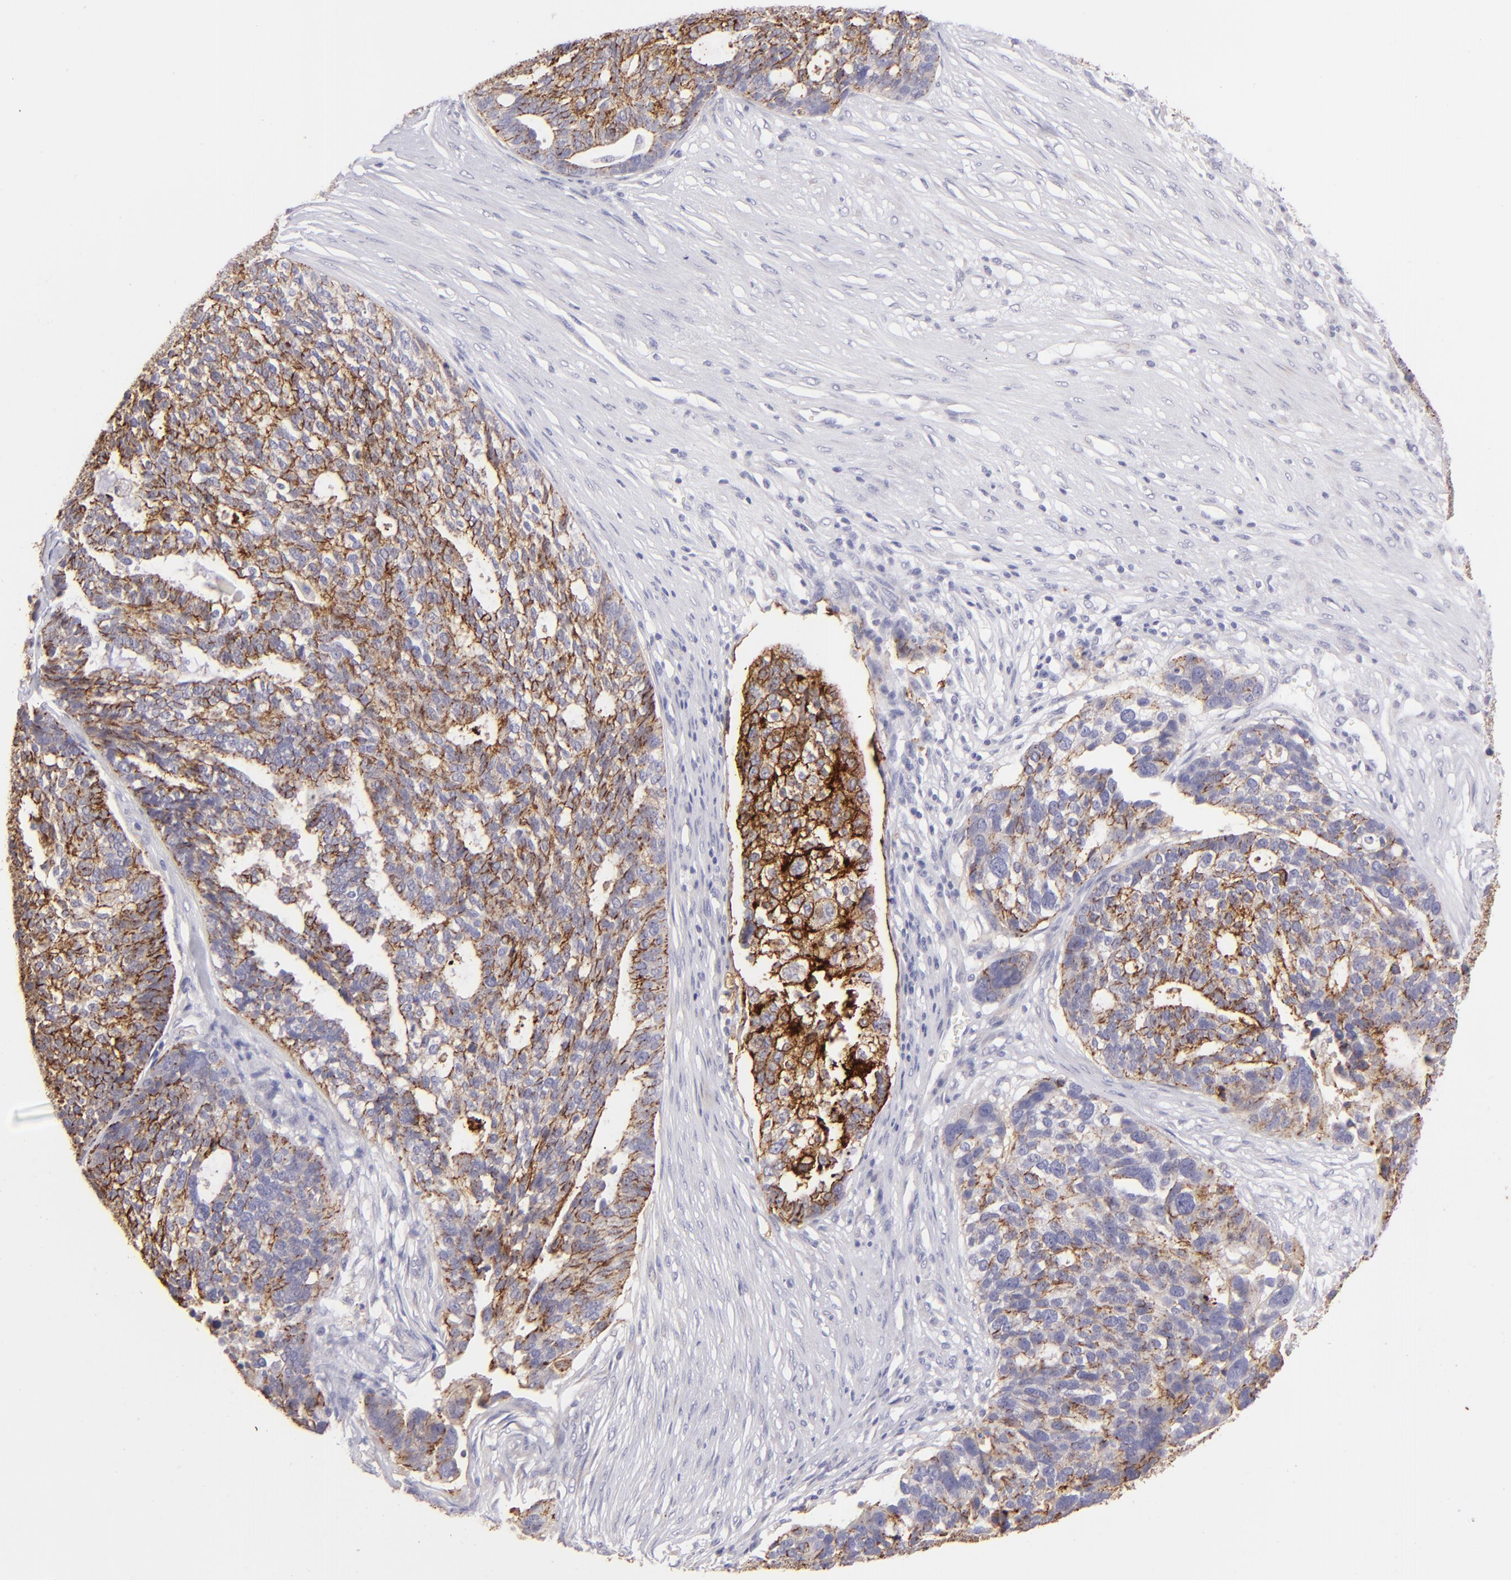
{"staining": {"intensity": "moderate", "quantity": "25%-75%", "location": "cytoplasmic/membranous"}, "tissue": "ovarian cancer", "cell_type": "Tumor cells", "image_type": "cancer", "snomed": [{"axis": "morphology", "description": "Cystadenocarcinoma, serous, NOS"}, {"axis": "topography", "description": "Ovary"}], "caption": "A photomicrograph of human ovarian cancer stained for a protein displays moderate cytoplasmic/membranous brown staining in tumor cells.", "gene": "CLDN4", "patient": {"sex": "female", "age": 59}}